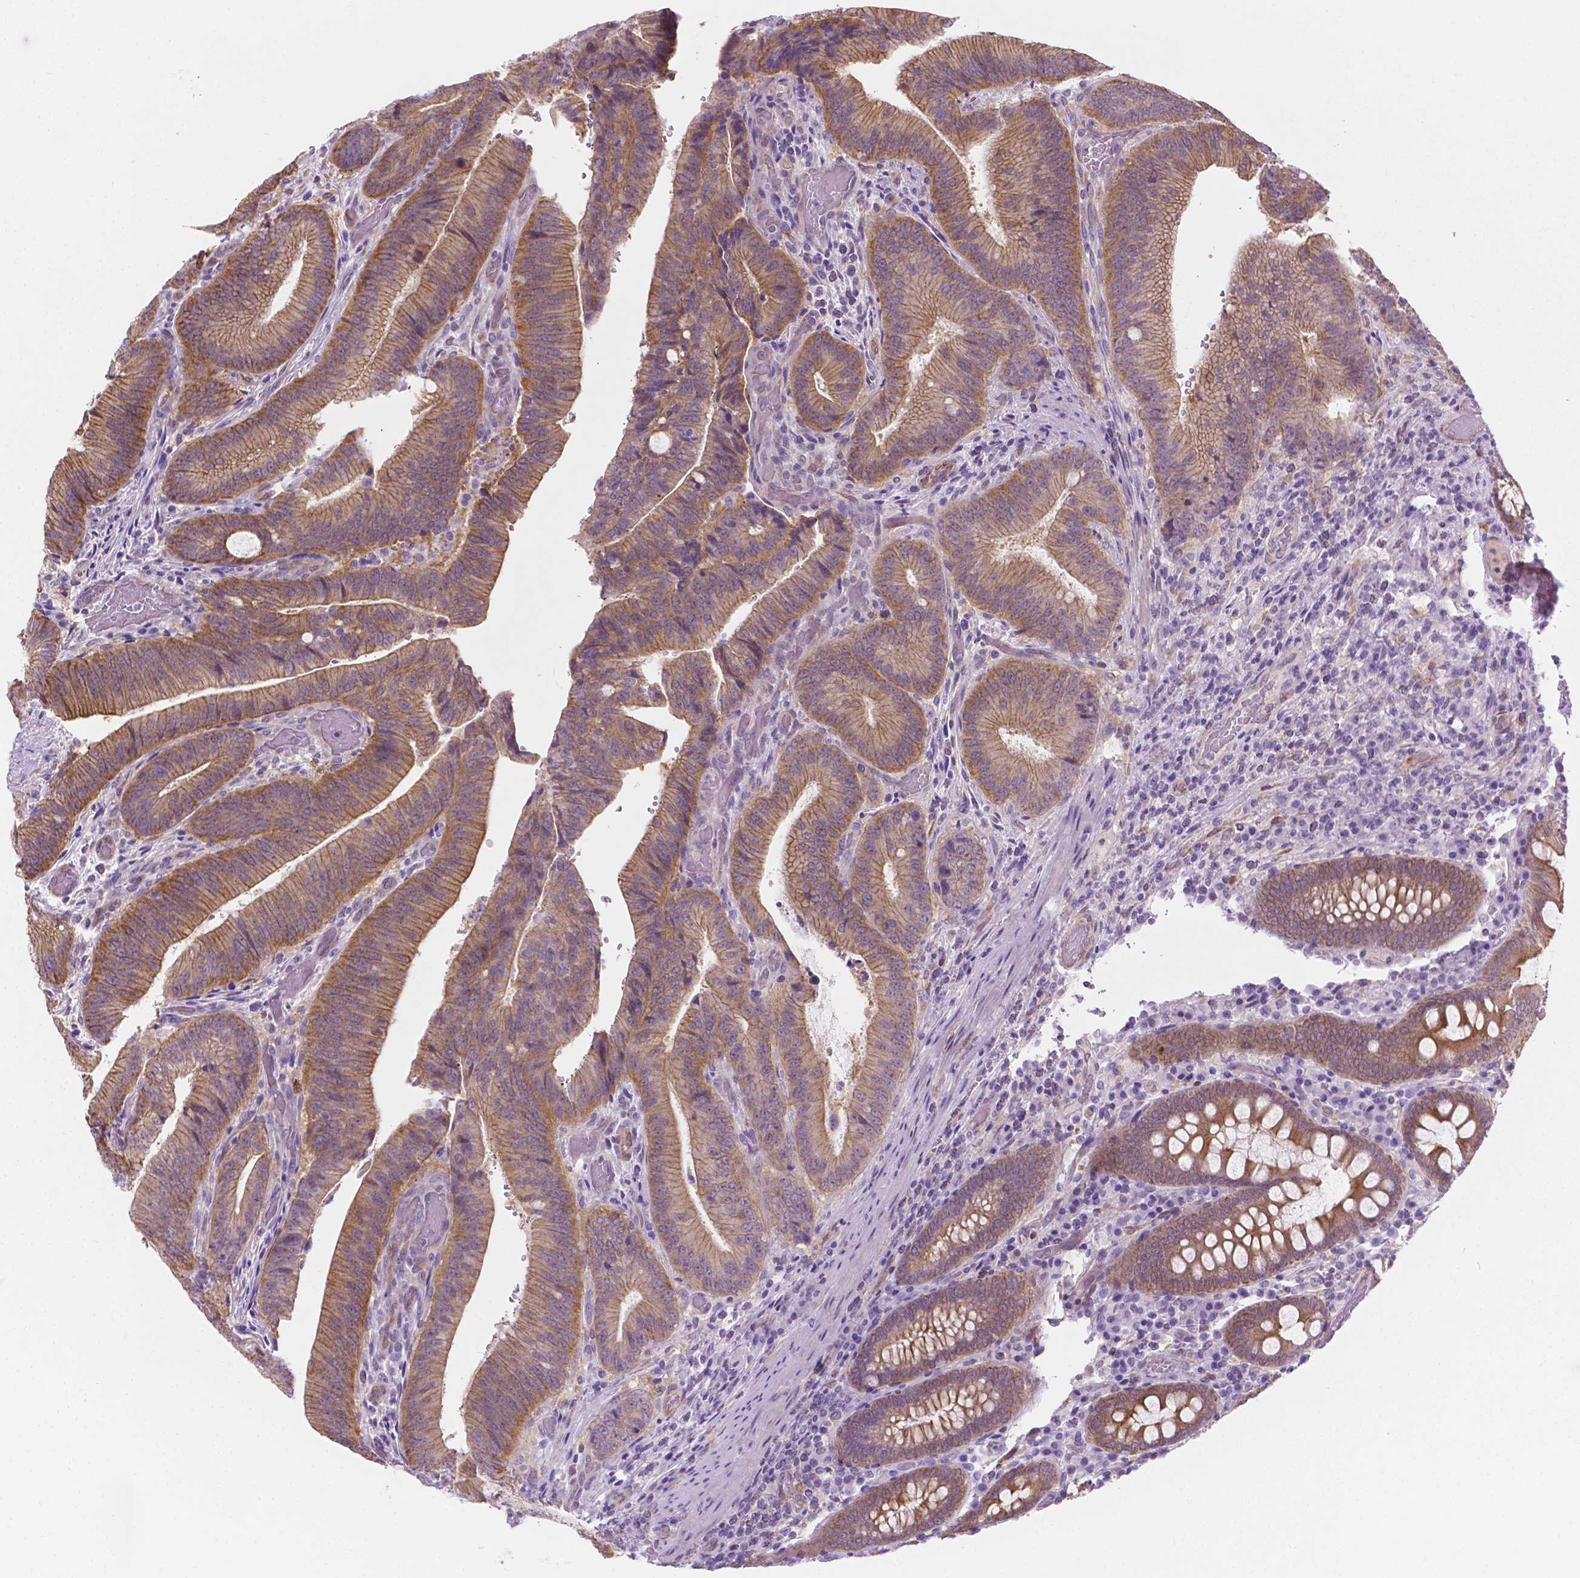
{"staining": {"intensity": "moderate", "quantity": ">75%", "location": "cytoplasmic/membranous"}, "tissue": "colorectal cancer", "cell_type": "Tumor cells", "image_type": "cancer", "snomed": [{"axis": "morphology", "description": "Adenocarcinoma, NOS"}, {"axis": "topography", "description": "Colon"}], "caption": "The micrograph demonstrates staining of colorectal cancer, revealing moderate cytoplasmic/membranous protein staining (brown color) within tumor cells.", "gene": "EPPK1", "patient": {"sex": "female", "age": 43}}